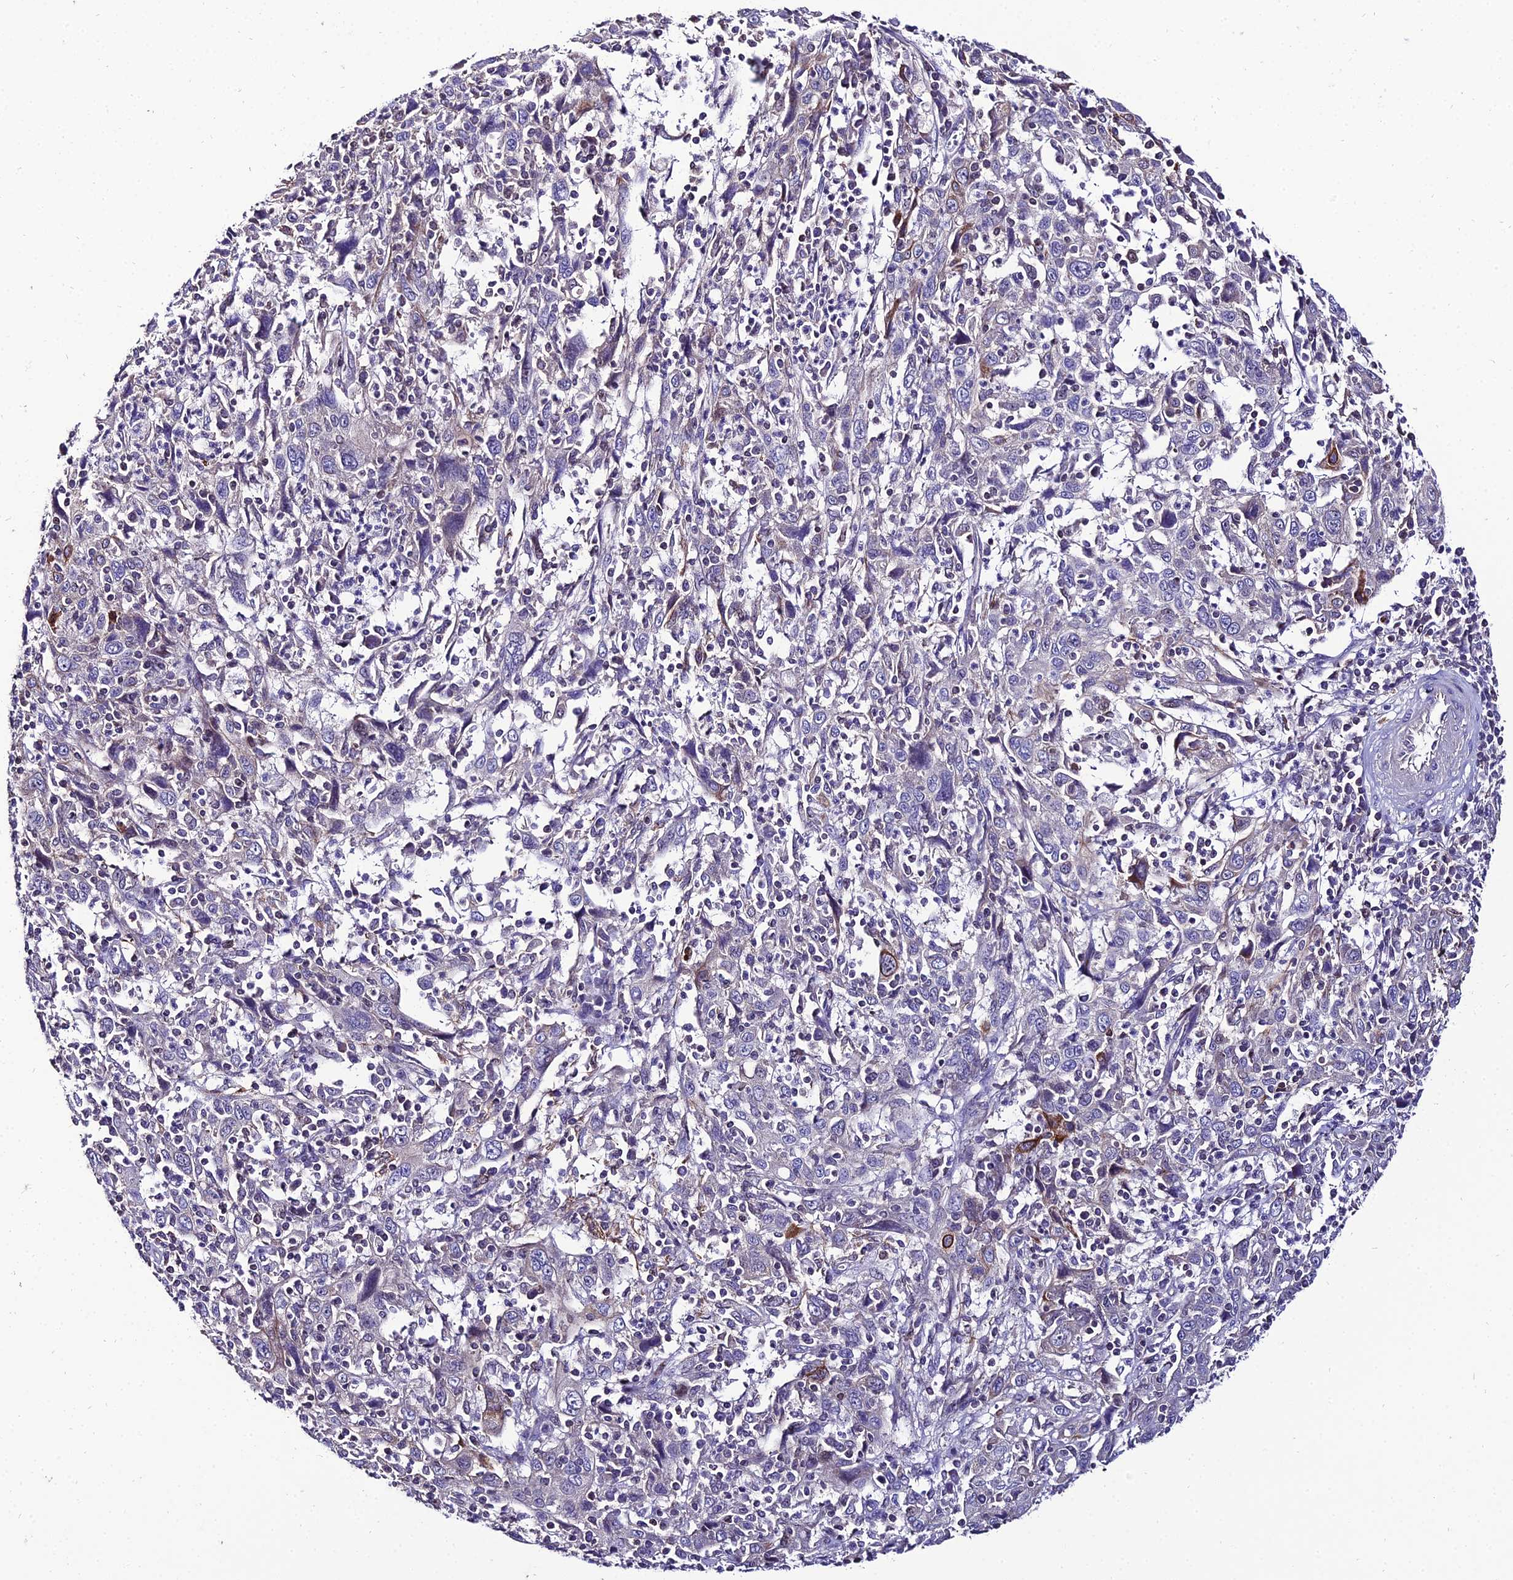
{"staining": {"intensity": "strong", "quantity": "<25%", "location": "cytoplasmic/membranous"}, "tissue": "cervical cancer", "cell_type": "Tumor cells", "image_type": "cancer", "snomed": [{"axis": "morphology", "description": "Squamous cell carcinoma, NOS"}, {"axis": "topography", "description": "Cervix"}], "caption": "Human cervical cancer (squamous cell carcinoma) stained for a protein (brown) displays strong cytoplasmic/membranous positive expression in about <25% of tumor cells.", "gene": "SHQ1", "patient": {"sex": "female", "age": 46}}